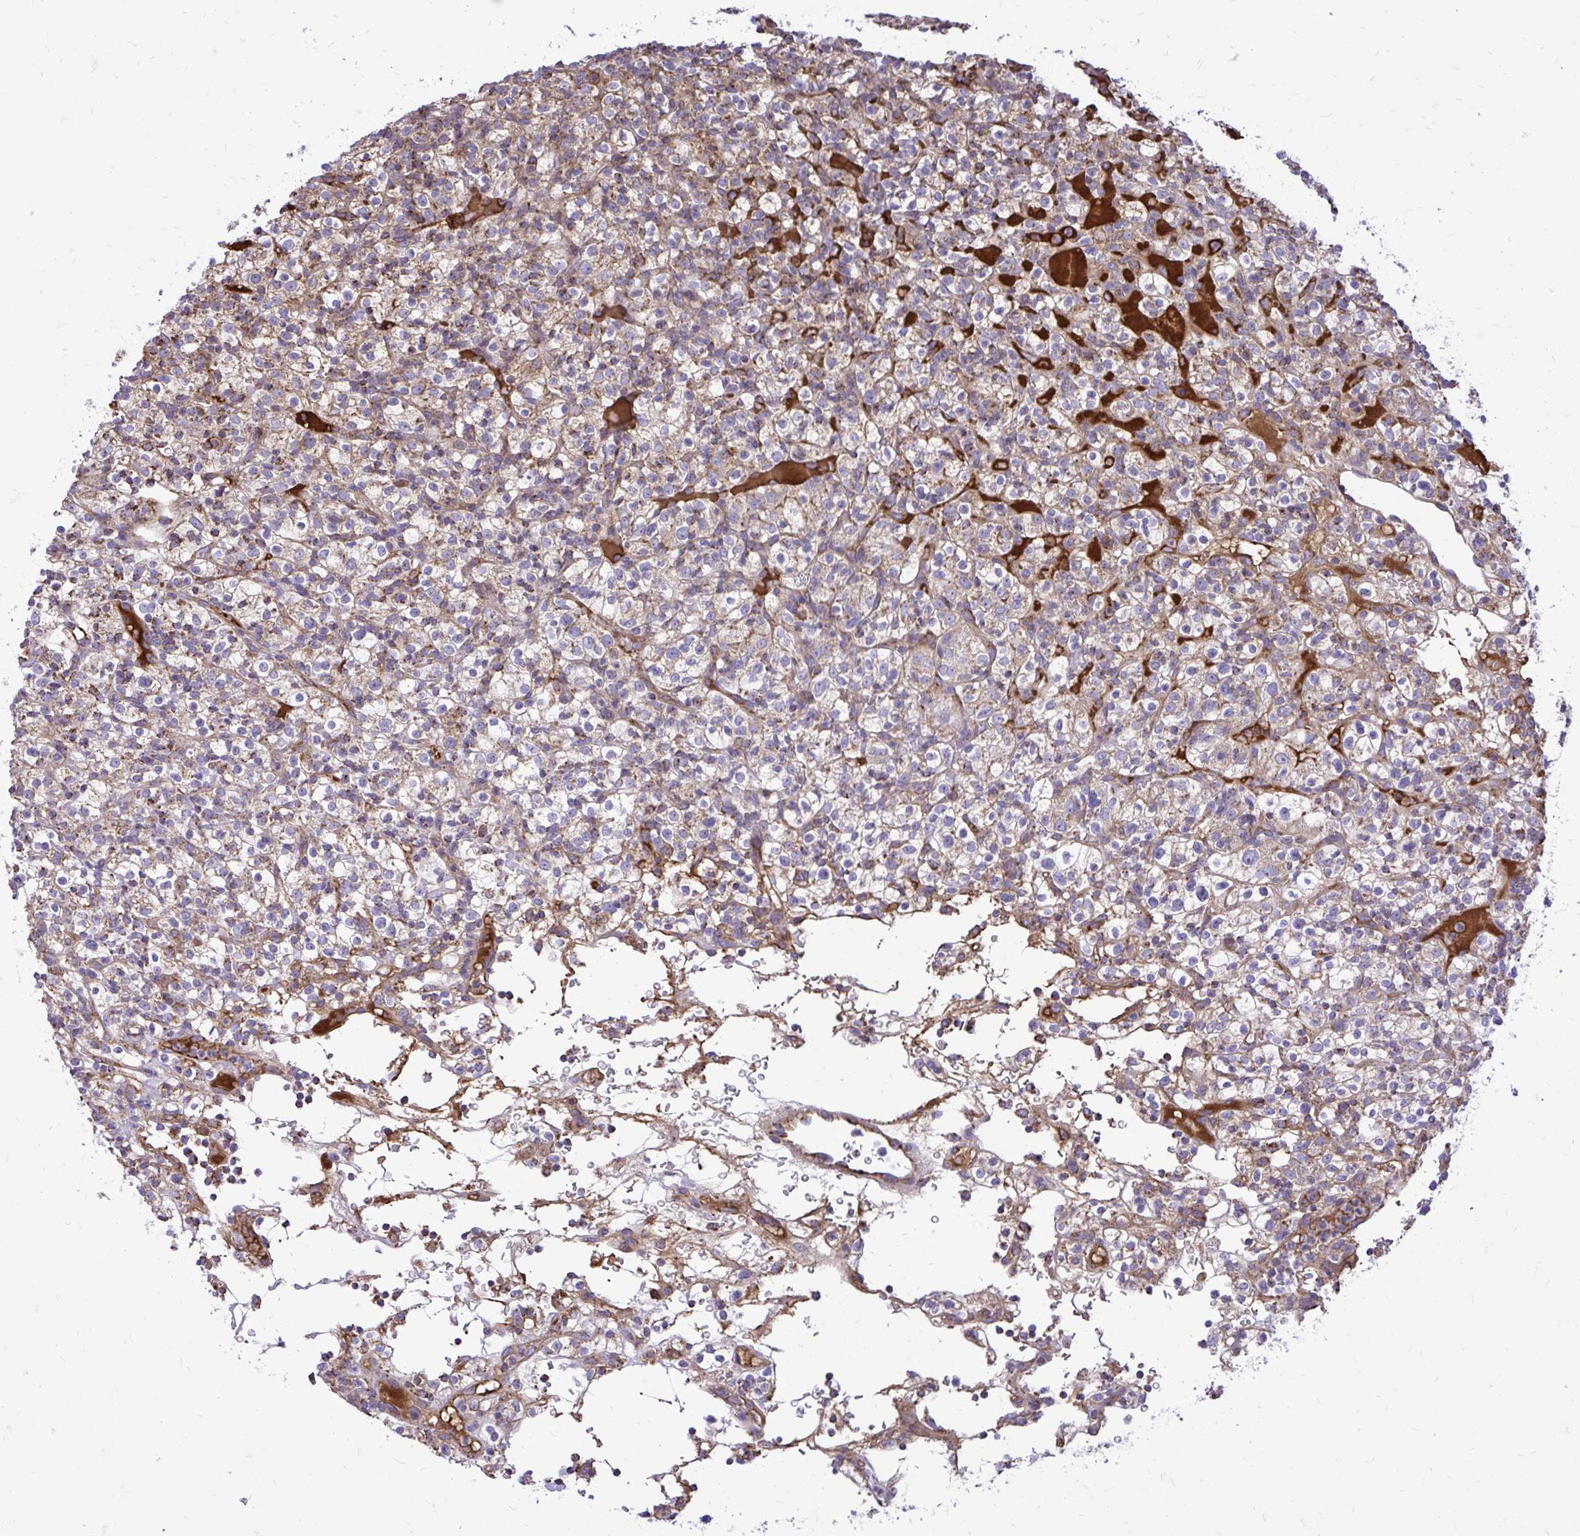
{"staining": {"intensity": "weak", "quantity": "25%-75%", "location": "cytoplasmic/membranous"}, "tissue": "renal cancer", "cell_type": "Tumor cells", "image_type": "cancer", "snomed": [{"axis": "morphology", "description": "Normal tissue, NOS"}, {"axis": "morphology", "description": "Adenocarcinoma, NOS"}, {"axis": "topography", "description": "Kidney"}], "caption": "Renal adenocarcinoma tissue demonstrates weak cytoplasmic/membranous expression in approximately 25%-75% of tumor cells", "gene": "ATP13A2", "patient": {"sex": "female", "age": 72}}